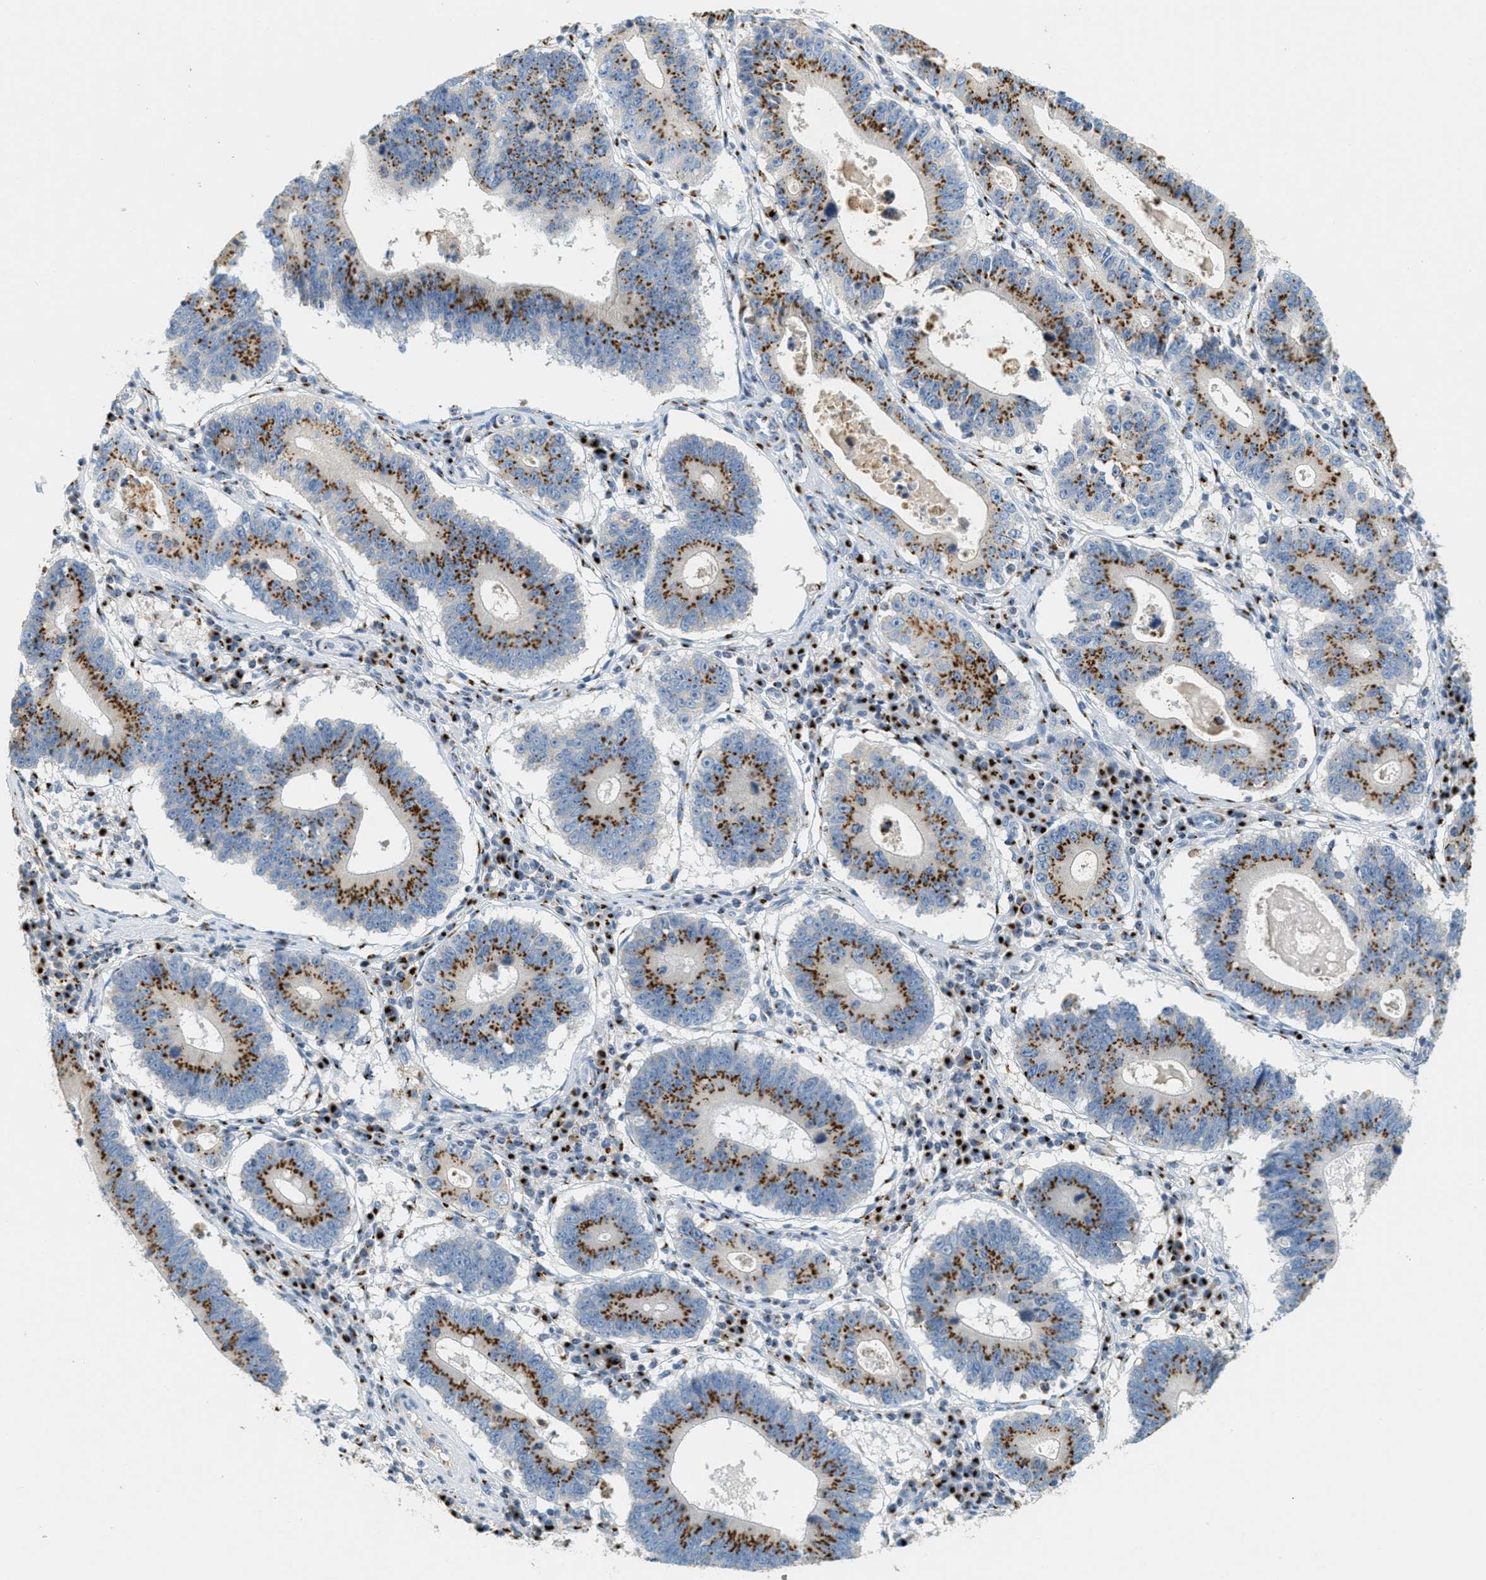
{"staining": {"intensity": "strong", "quantity": ">75%", "location": "cytoplasmic/membranous"}, "tissue": "stomach cancer", "cell_type": "Tumor cells", "image_type": "cancer", "snomed": [{"axis": "morphology", "description": "Adenocarcinoma, NOS"}, {"axis": "topography", "description": "Stomach"}], "caption": "DAB (3,3'-diaminobenzidine) immunohistochemical staining of stomach adenocarcinoma displays strong cytoplasmic/membranous protein staining in approximately >75% of tumor cells.", "gene": "ENTPD4", "patient": {"sex": "male", "age": 59}}